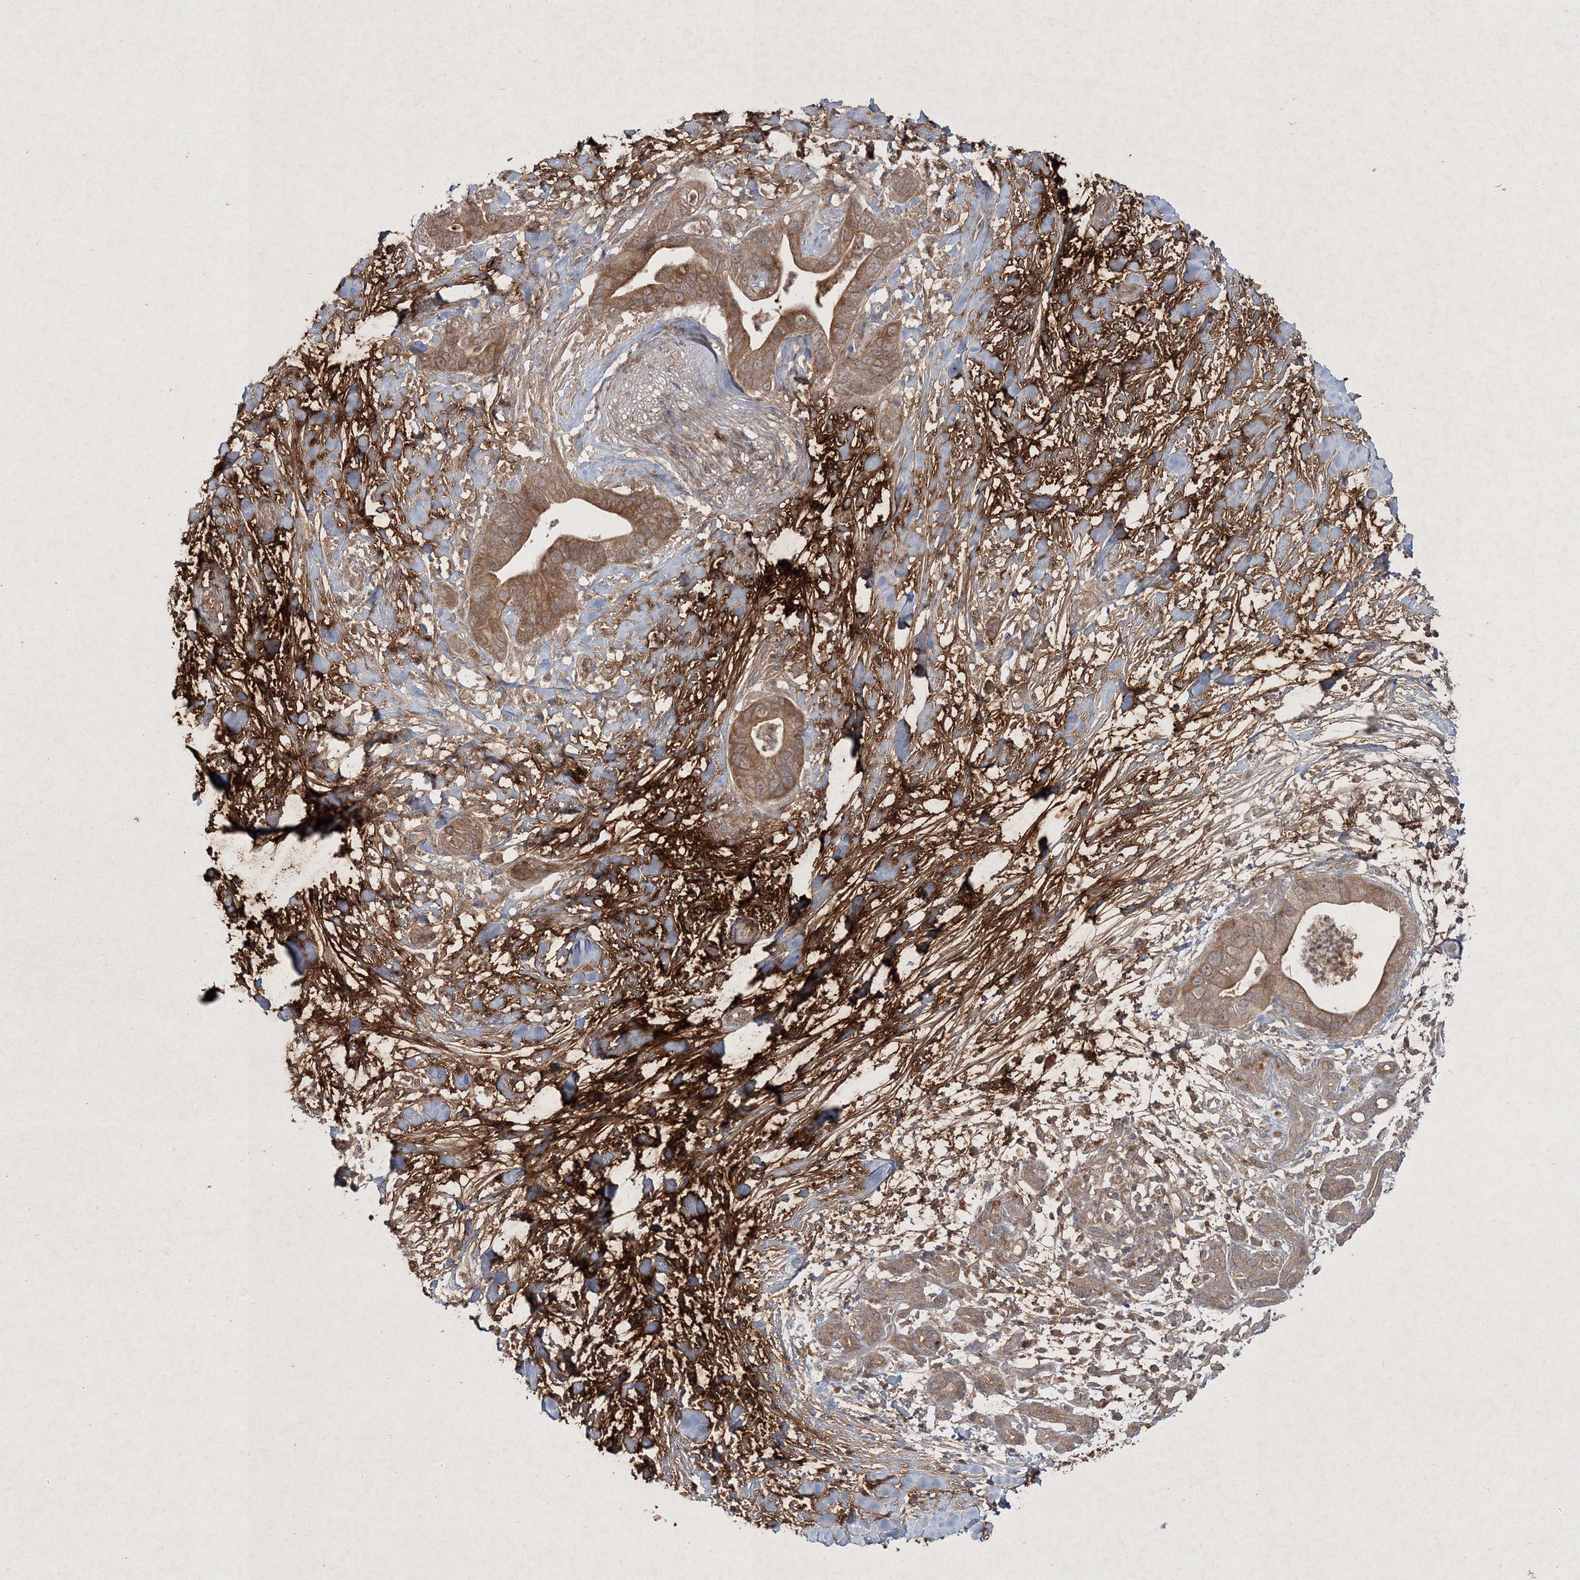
{"staining": {"intensity": "moderate", "quantity": ">75%", "location": "cytoplasmic/membranous"}, "tissue": "pancreatic cancer", "cell_type": "Tumor cells", "image_type": "cancer", "snomed": [{"axis": "morphology", "description": "Adenocarcinoma, NOS"}, {"axis": "topography", "description": "Pancreas"}], "caption": "Pancreatic cancer stained with DAB immunohistochemistry (IHC) demonstrates medium levels of moderate cytoplasmic/membranous staining in approximately >75% of tumor cells. (DAB = brown stain, brightfield microscopy at high magnification).", "gene": "SPRY1", "patient": {"sex": "female", "age": 78}}